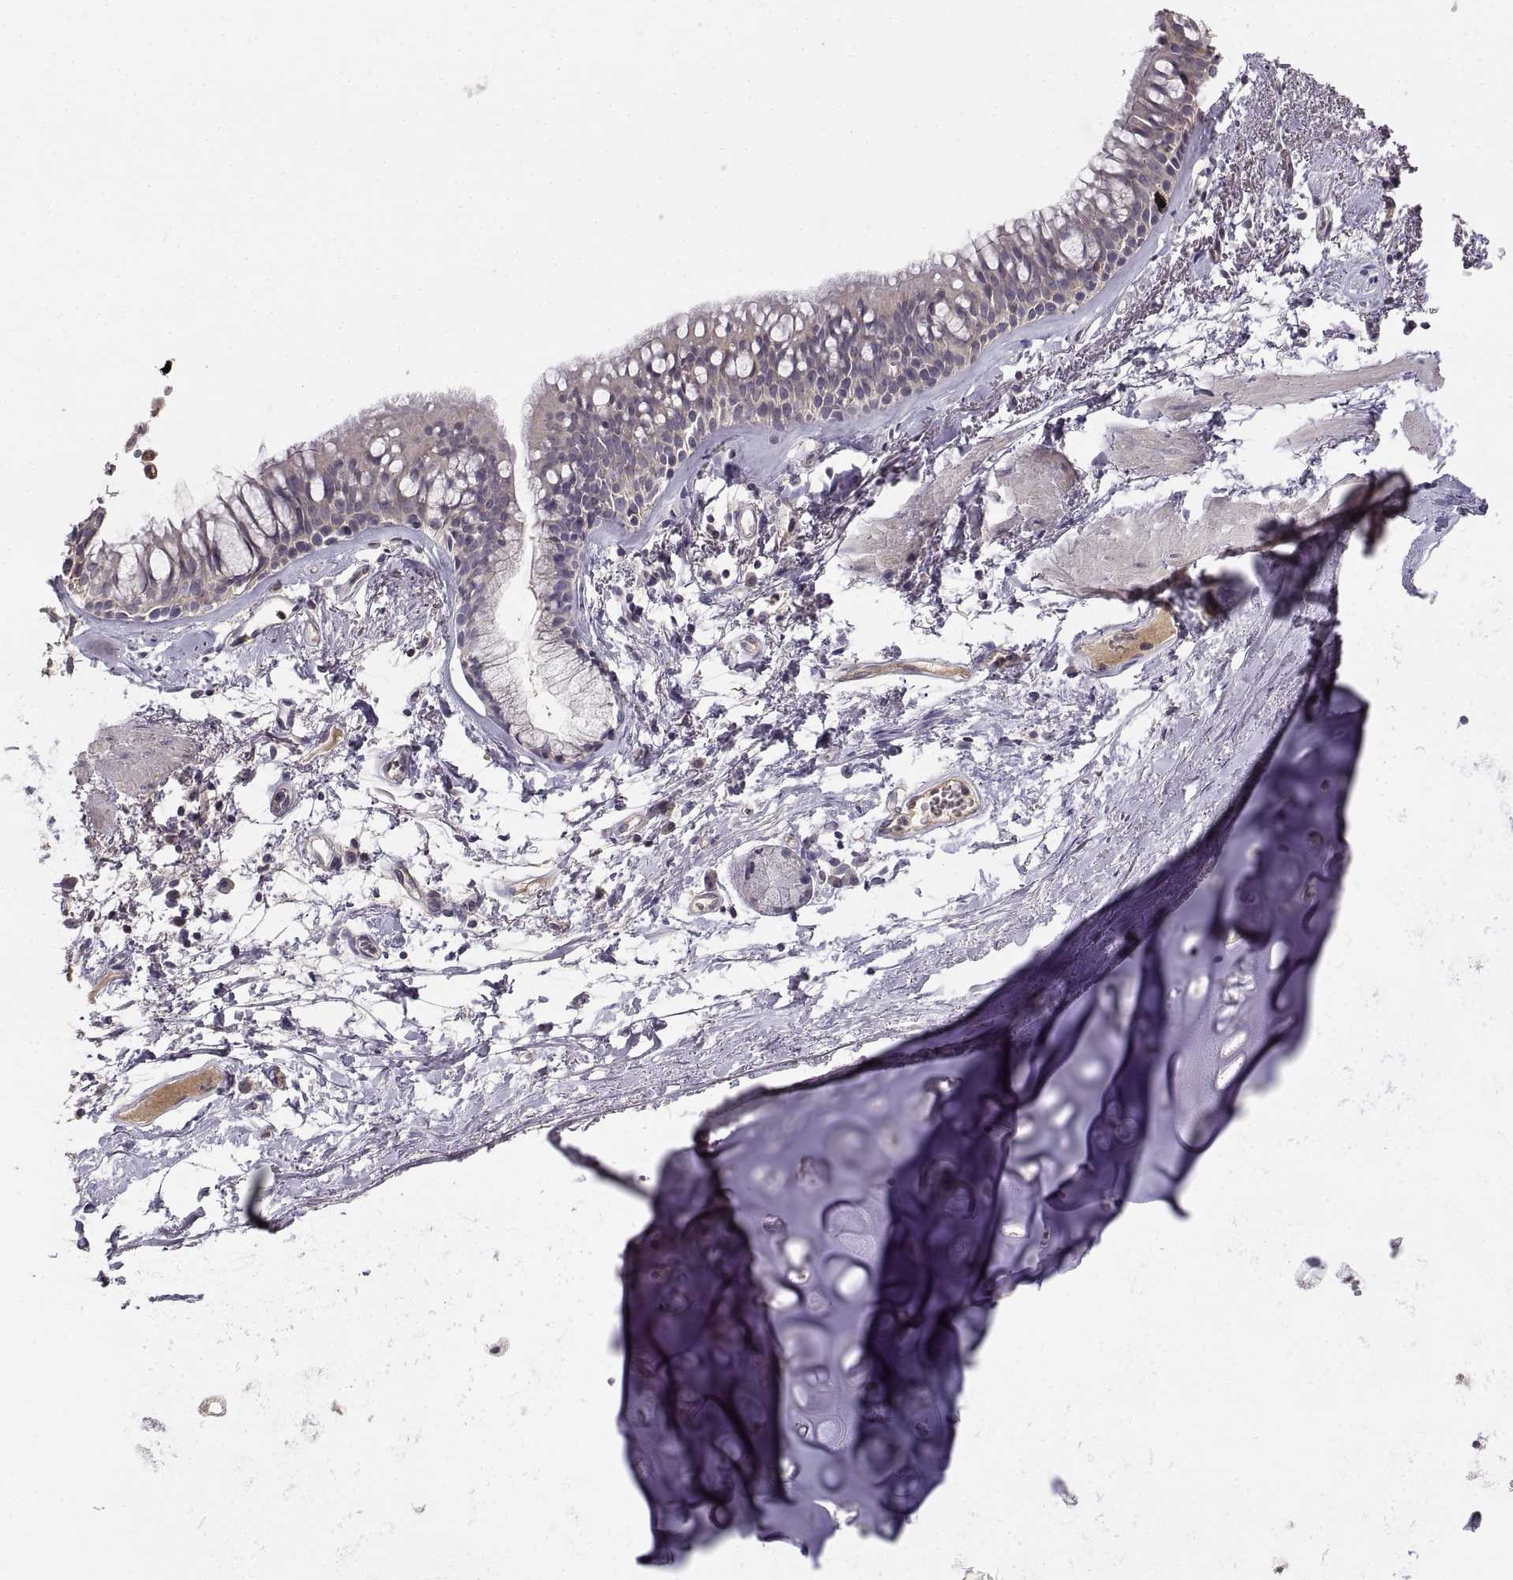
{"staining": {"intensity": "negative", "quantity": "none", "location": "none"}, "tissue": "bronchus", "cell_type": "Respiratory epithelial cells", "image_type": "normal", "snomed": [{"axis": "morphology", "description": "Normal tissue, NOS"}, {"axis": "morphology", "description": "Squamous cell carcinoma, NOS"}, {"axis": "topography", "description": "Cartilage tissue"}, {"axis": "topography", "description": "Bronchus"}], "caption": "IHC of benign human bronchus shows no staining in respiratory epithelial cells. The staining is performed using DAB (3,3'-diaminobenzidine) brown chromogen with nuclei counter-stained in using hematoxylin.", "gene": "NMNAT2", "patient": {"sex": "male", "age": 72}}